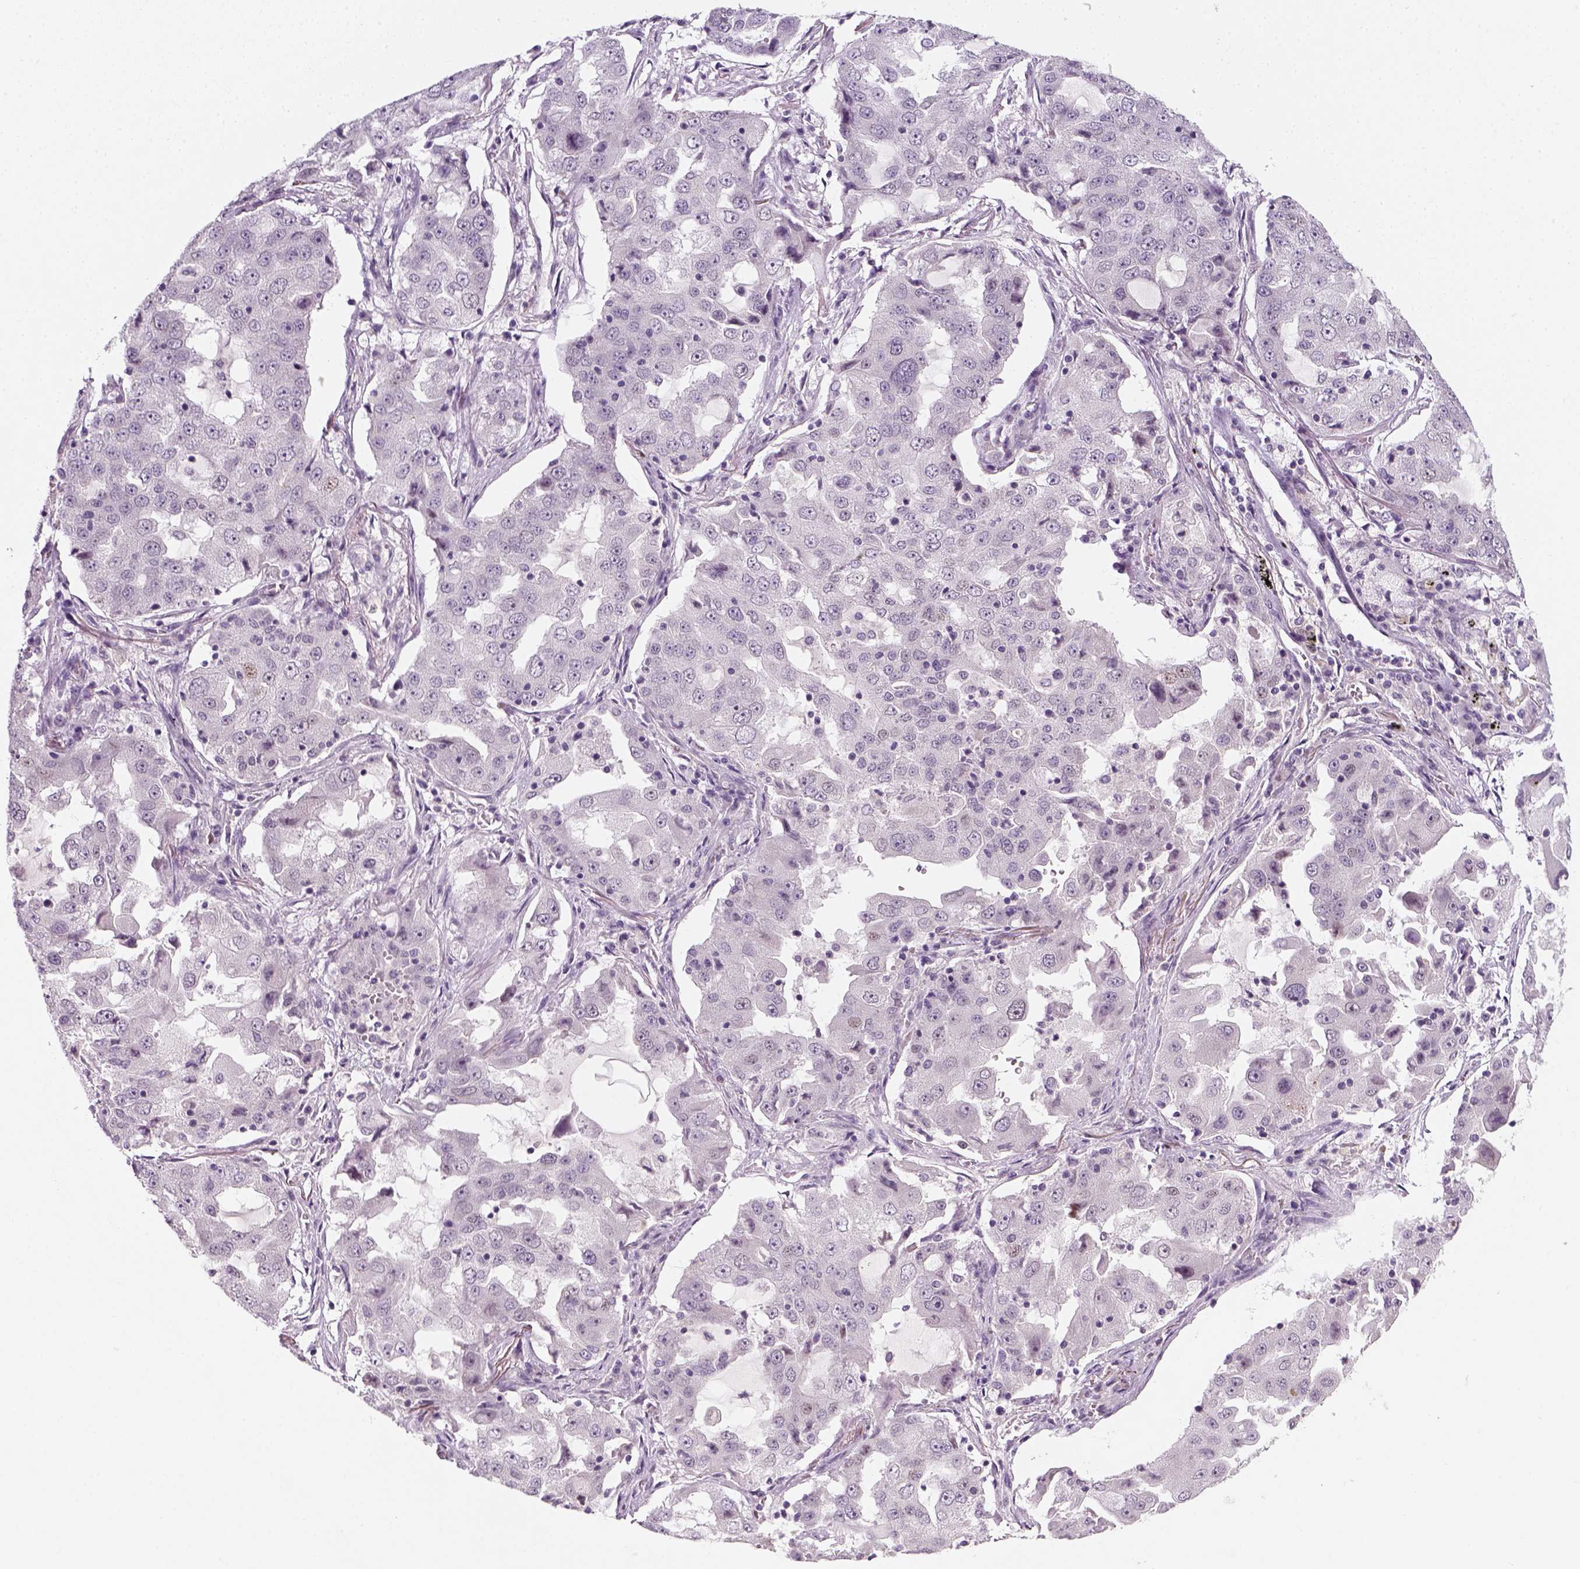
{"staining": {"intensity": "negative", "quantity": "none", "location": "none"}, "tissue": "lung cancer", "cell_type": "Tumor cells", "image_type": "cancer", "snomed": [{"axis": "morphology", "description": "Adenocarcinoma, NOS"}, {"axis": "topography", "description": "Lung"}], "caption": "Immunohistochemistry (IHC) photomicrograph of adenocarcinoma (lung) stained for a protein (brown), which displays no staining in tumor cells.", "gene": "TP53", "patient": {"sex": "female", "age": 61}}